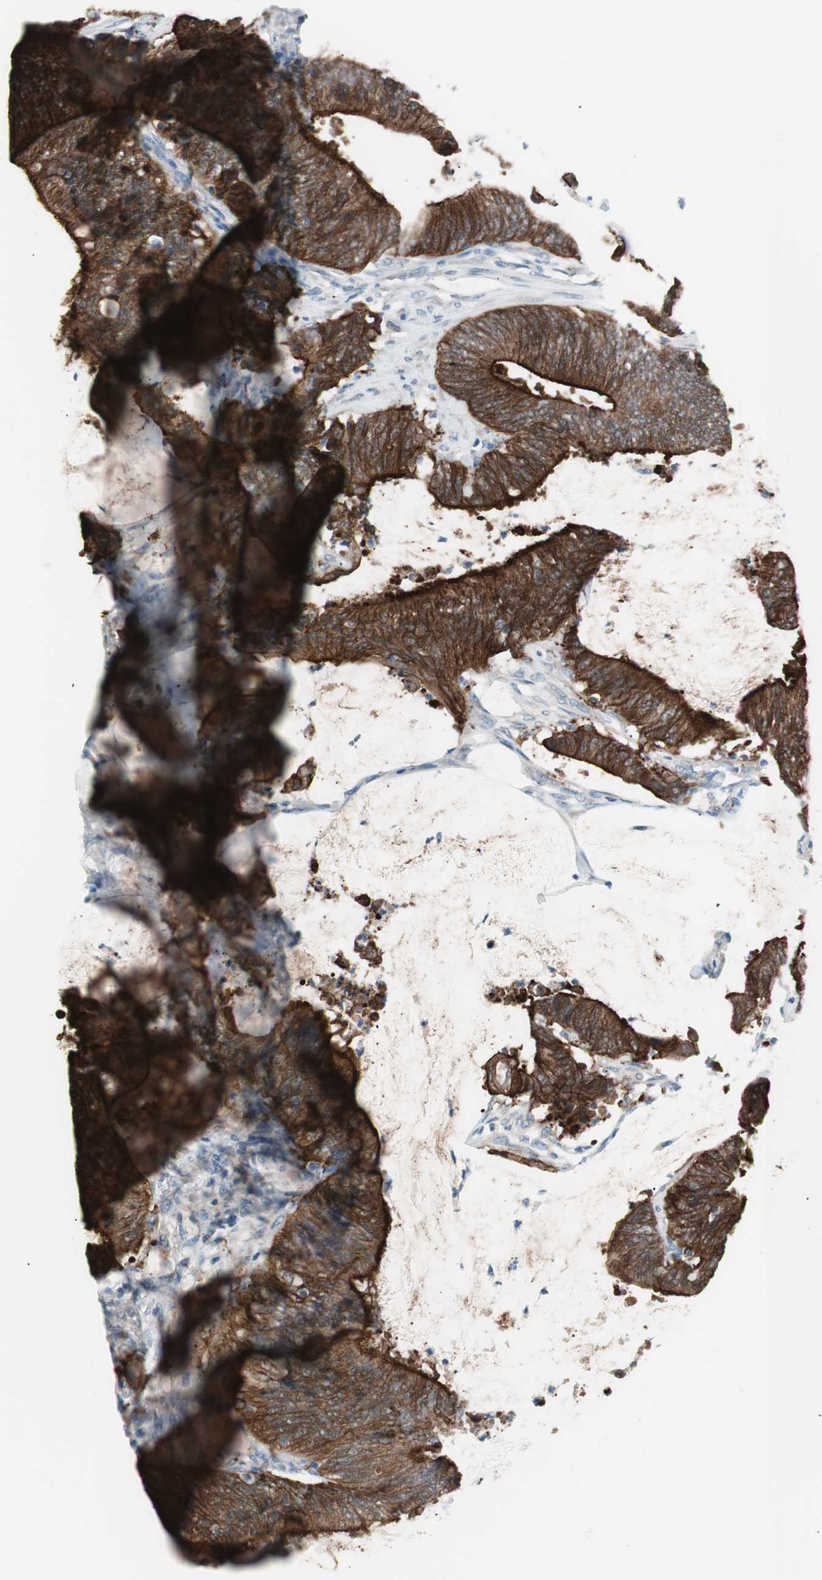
{"staining": {"intensity": "strong", "quantity": ">75%", "location": "cytoplasmic/membranous"}, "tissue": "colorectal cancer", "cell_type": "Tumor cells", "image_type": "cancer", "snomed": [{"axis": "morphology", "description": "Adenocarcinoma, NOS"}, {"axis": "topography", "description": "Rectum"}], "caption": "Immunohistochemical staining of human adenocarcinoma (colorectal) demonstrates strong cytoplasmic/membranous protein positivity in approximately >75% of tumor cells.", "gene": "VIL1", "patient": {"sex": "female", "age": 66}}